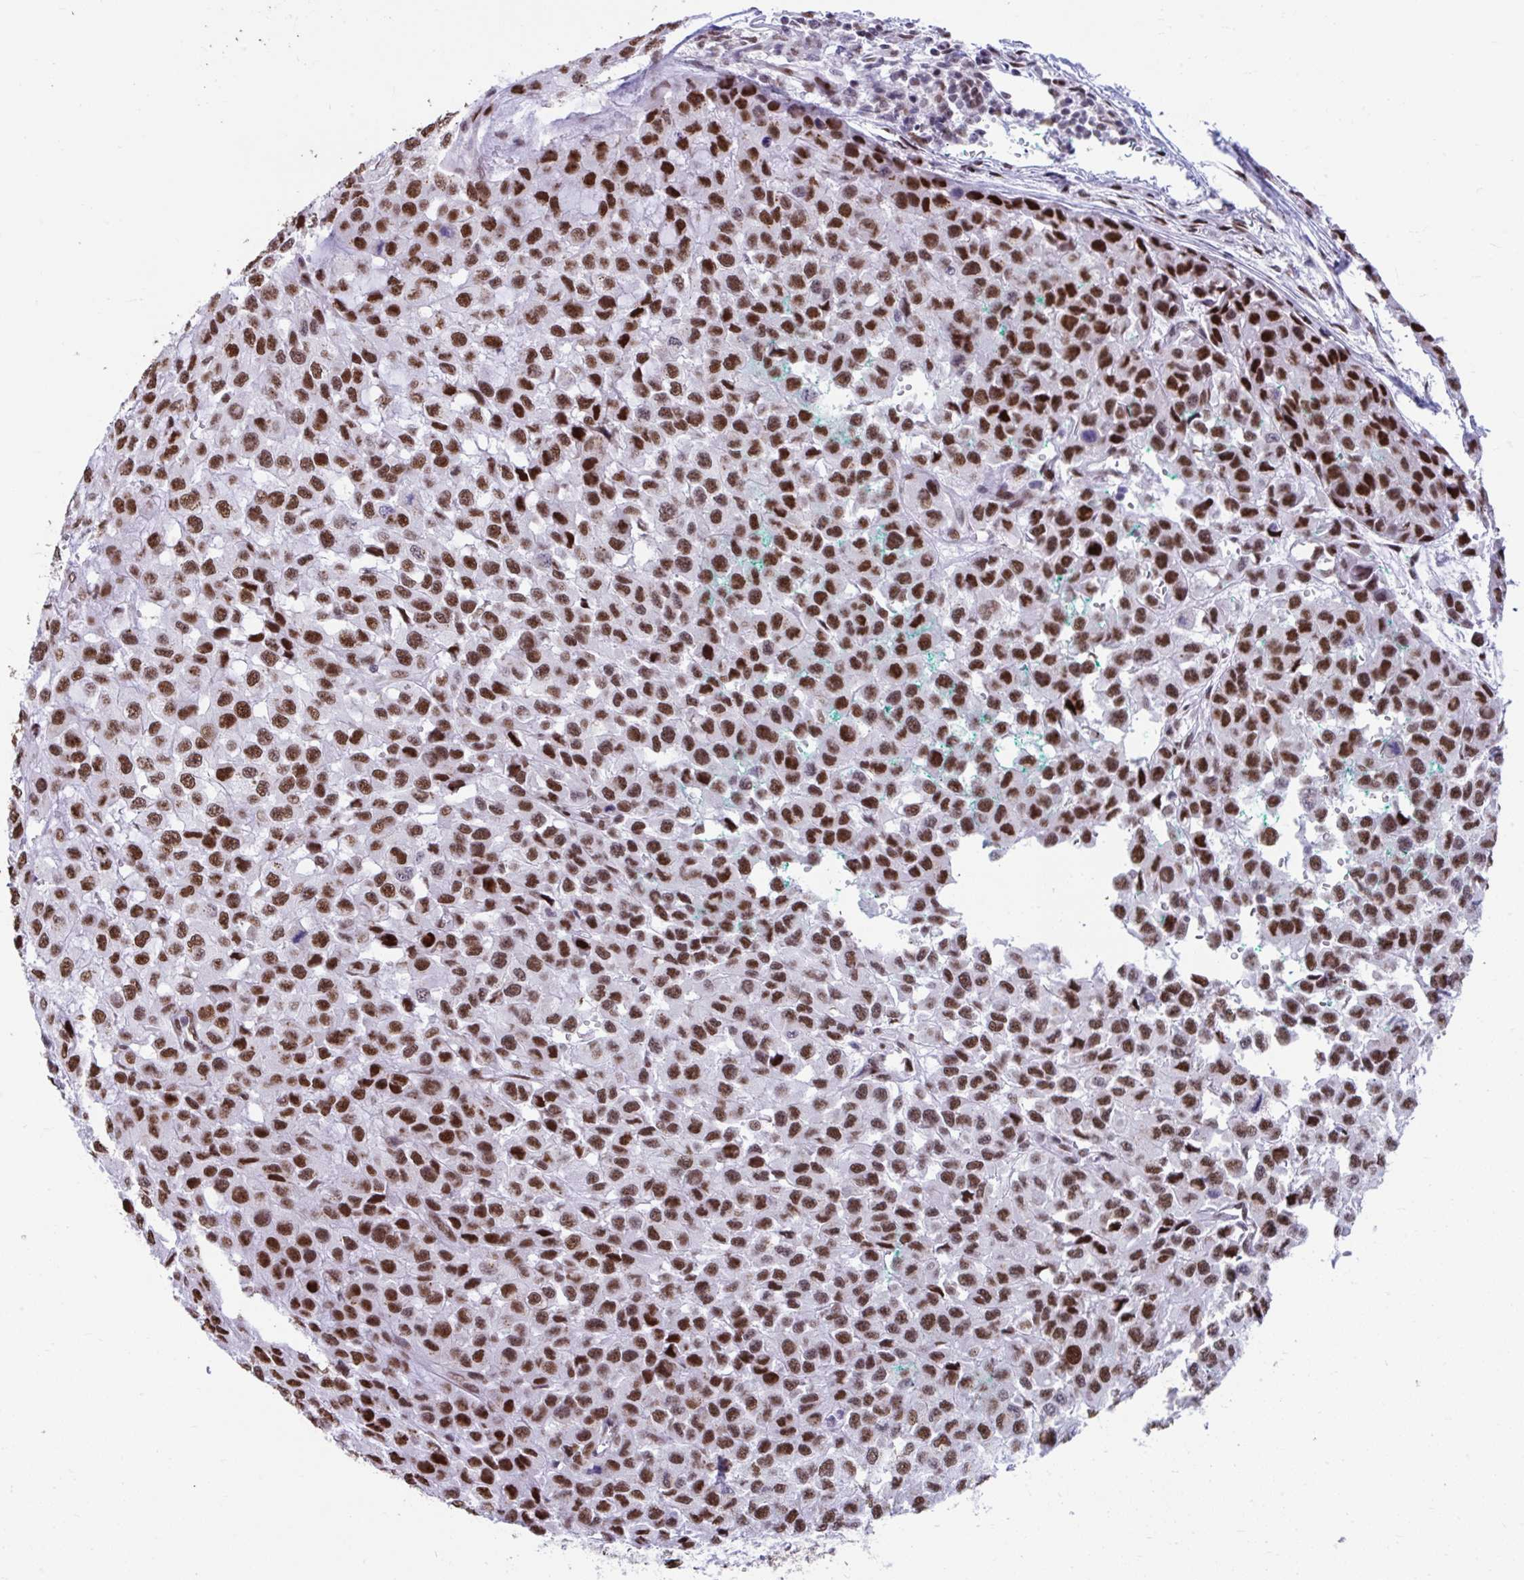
{"staining": {"intensity": "strong", "quantity": ">75%", "location": "nuclear"}, "tissue": "melanoma", "cell_type": "Tumor cells", "image_type": "cancer", "snomed": [{"axis": "morphology", "description": "Malignant melanoma, NOS"}, {"axis": "topography", "description": "Skin"}], "caption": "About >75% of tumor cells in human malignant melanoma exhibit strong nuclear protein expression as visualized by brown immunohistochemical staining.", "gene": "SLC35C2", "patient": {"sex": "male", "age": 62}}